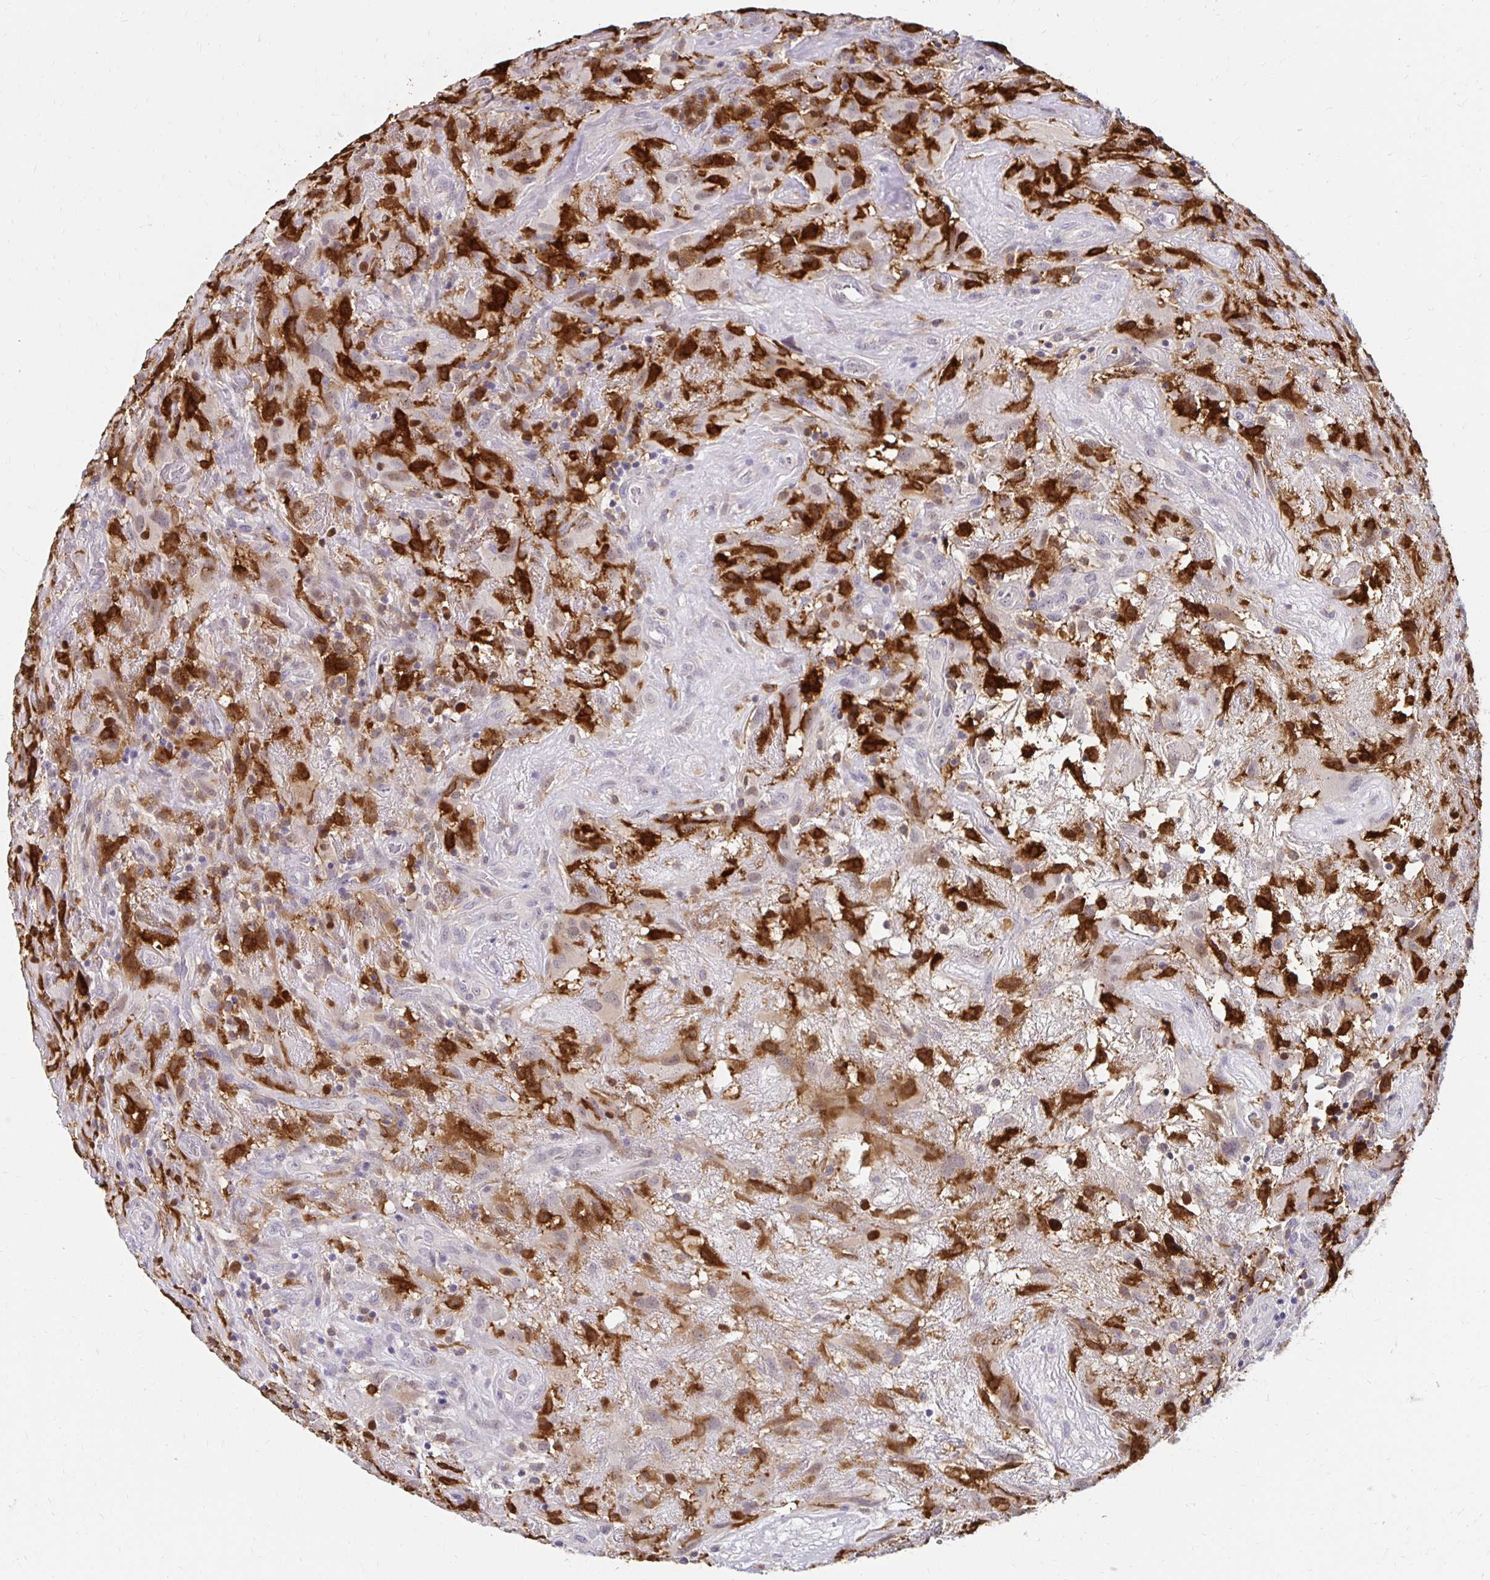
{"staining": {"intensity": "negative", "quantity": "none", "location": "none"}, "tissue": "glioma", "cell_type": "Tumor cells", "image_type": "cancer", "snomed": [{"axis": "morphology", "description": "Glioma, malignant, High grade"}, {"axis": "topography", "description": "Brain"}], "caption": "High magnification brightfield microscopy of glioma stained with DAB (brown) and counterstained with hematoxylin (blue): tumor cells show no significant expression. The staining is performed using DAB brown chromogen with nuclei counter-stained in using hematoxylin.", "gene": "PADI2", "patient": {"sex": "male", "age": 46}}